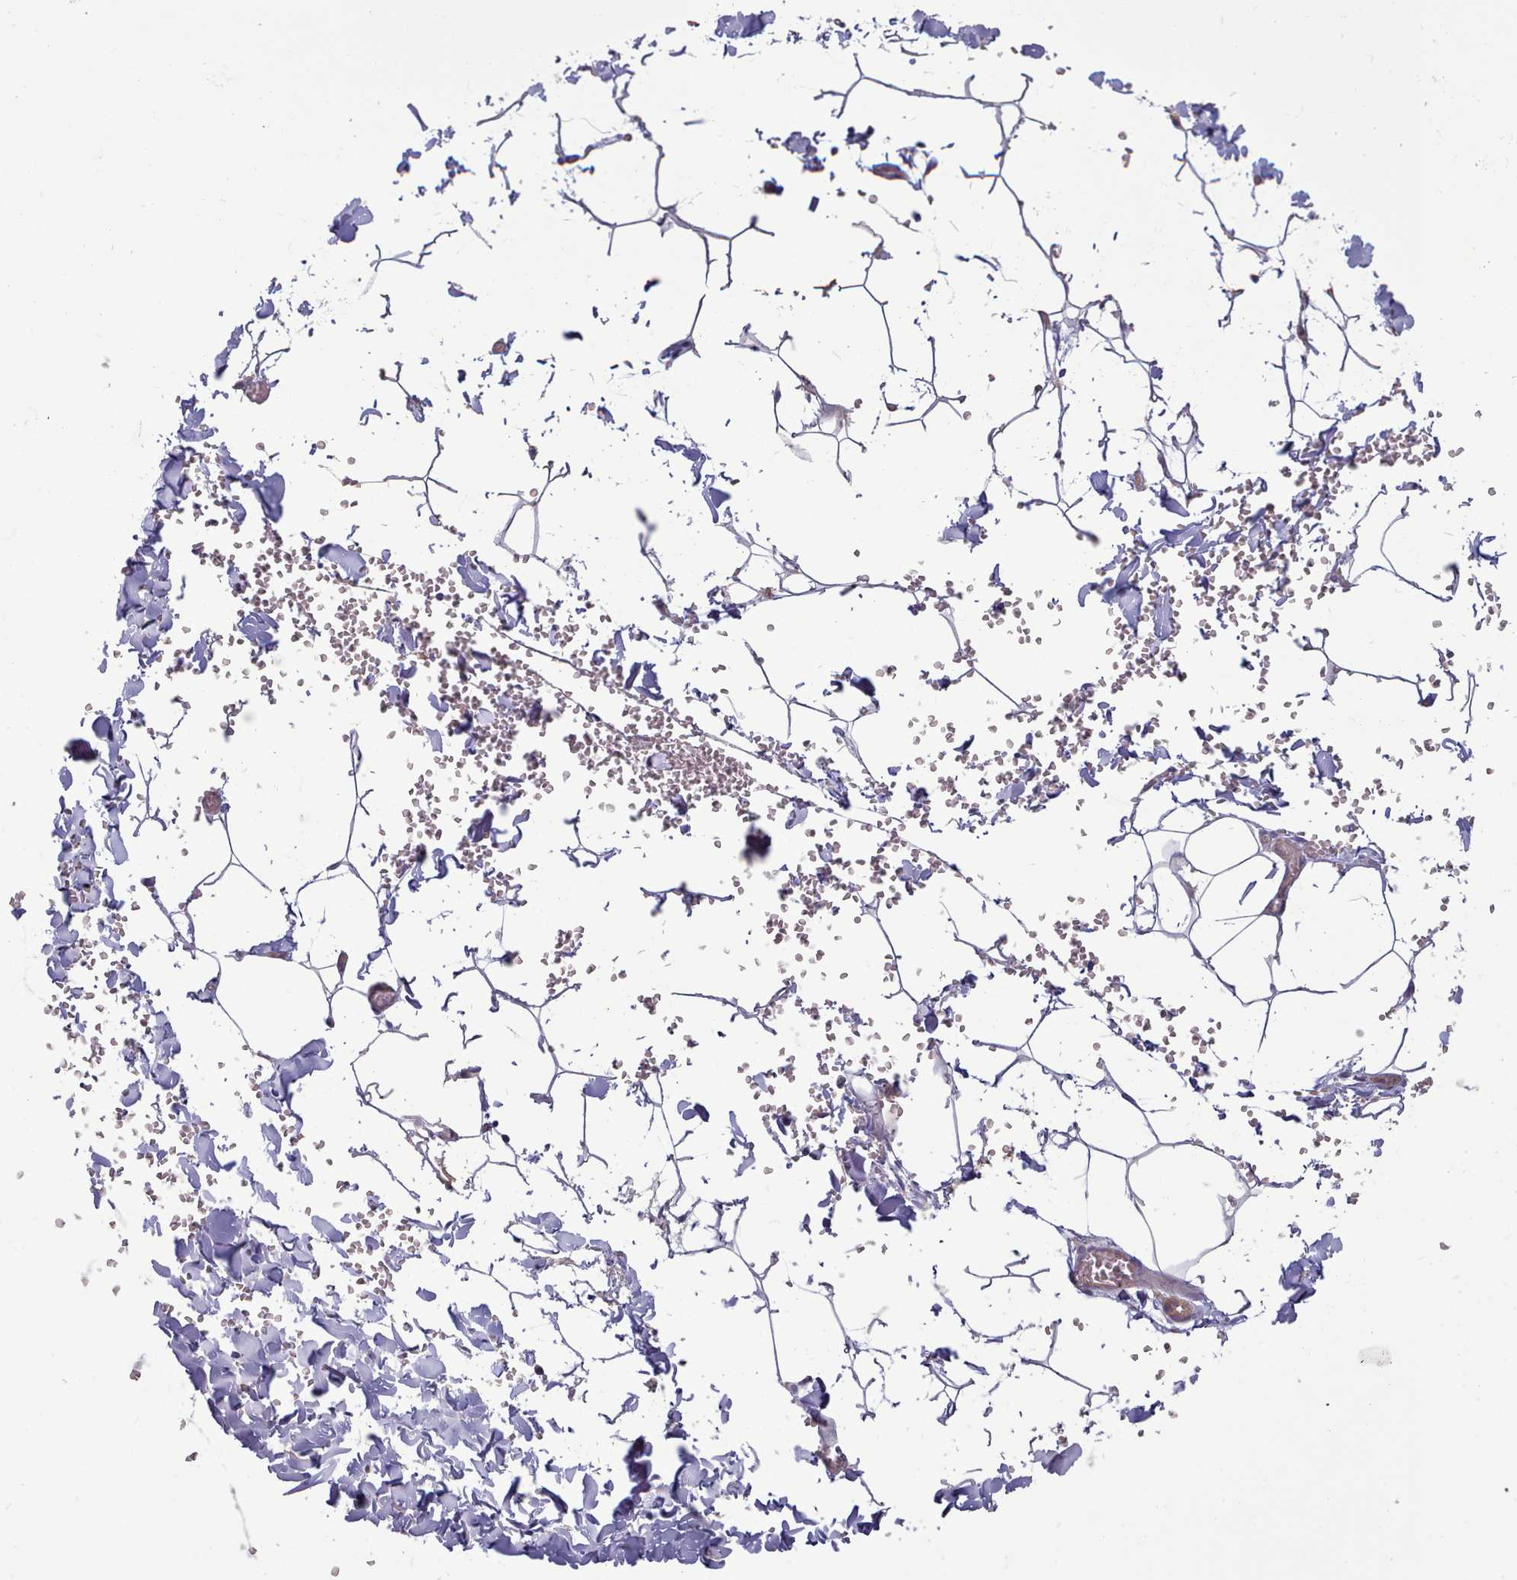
{"staining": {"intensity": "negative", "quantity": "none", "location": "none"}, "tissue": "adipose tissue", "cell_type": "Adipocytes", "image_type": "normal", "snomed": [{"axis": "morphology", "description": "Normal tissue, NOS"}, {"axis": "topography", "description": "Gallbladder"}, {"axis": "topography", "description": "Peripheral nerve tissue"}], "caption": "Adipose tissue stained for a protein using immunohistochemistry exhibits no positivity adipocytes.", "gene": "TENT4B", "patient": {"sex": "male", "age": 38}}